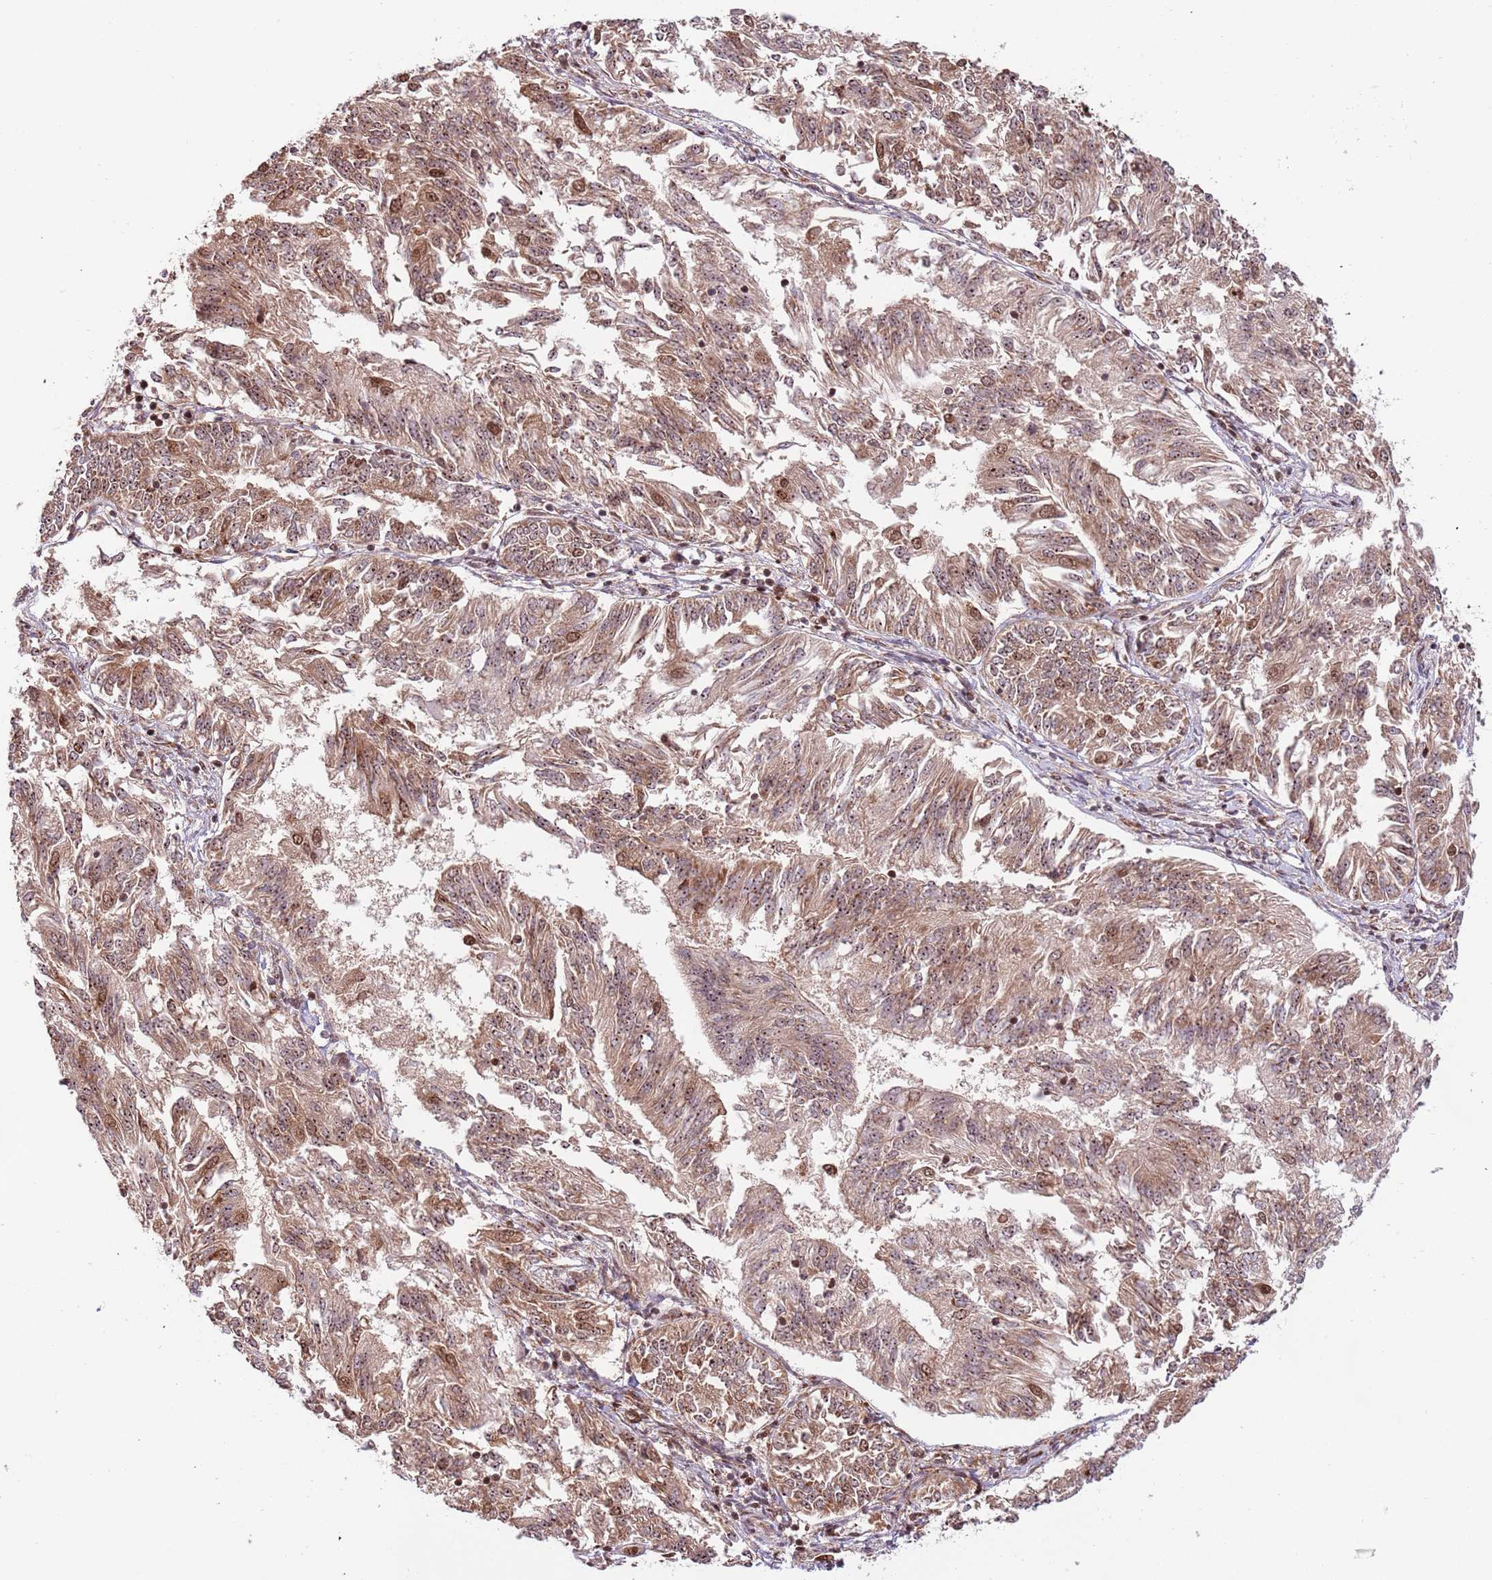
{"staining": {"intensity": "moderate", "quantity": ">75%", "location": "cytoplasmic/membranous,nuclear"}, "tissue": "endometrial cancer", "cell_type": "Tumor cells", "image_type": "cancer", "snomed": [{"axis": "morphology", "description": "Adenocarcinoma, NOS"}, {"axis": "topography", "description": "Endometrium"}], "caption": "Human adenocarcinoma (endometrial) stained with a protein marker displays moderate staining in tumor cells.", "gene": "RIF1", "patient": {"sex": "female", "age": 58}}